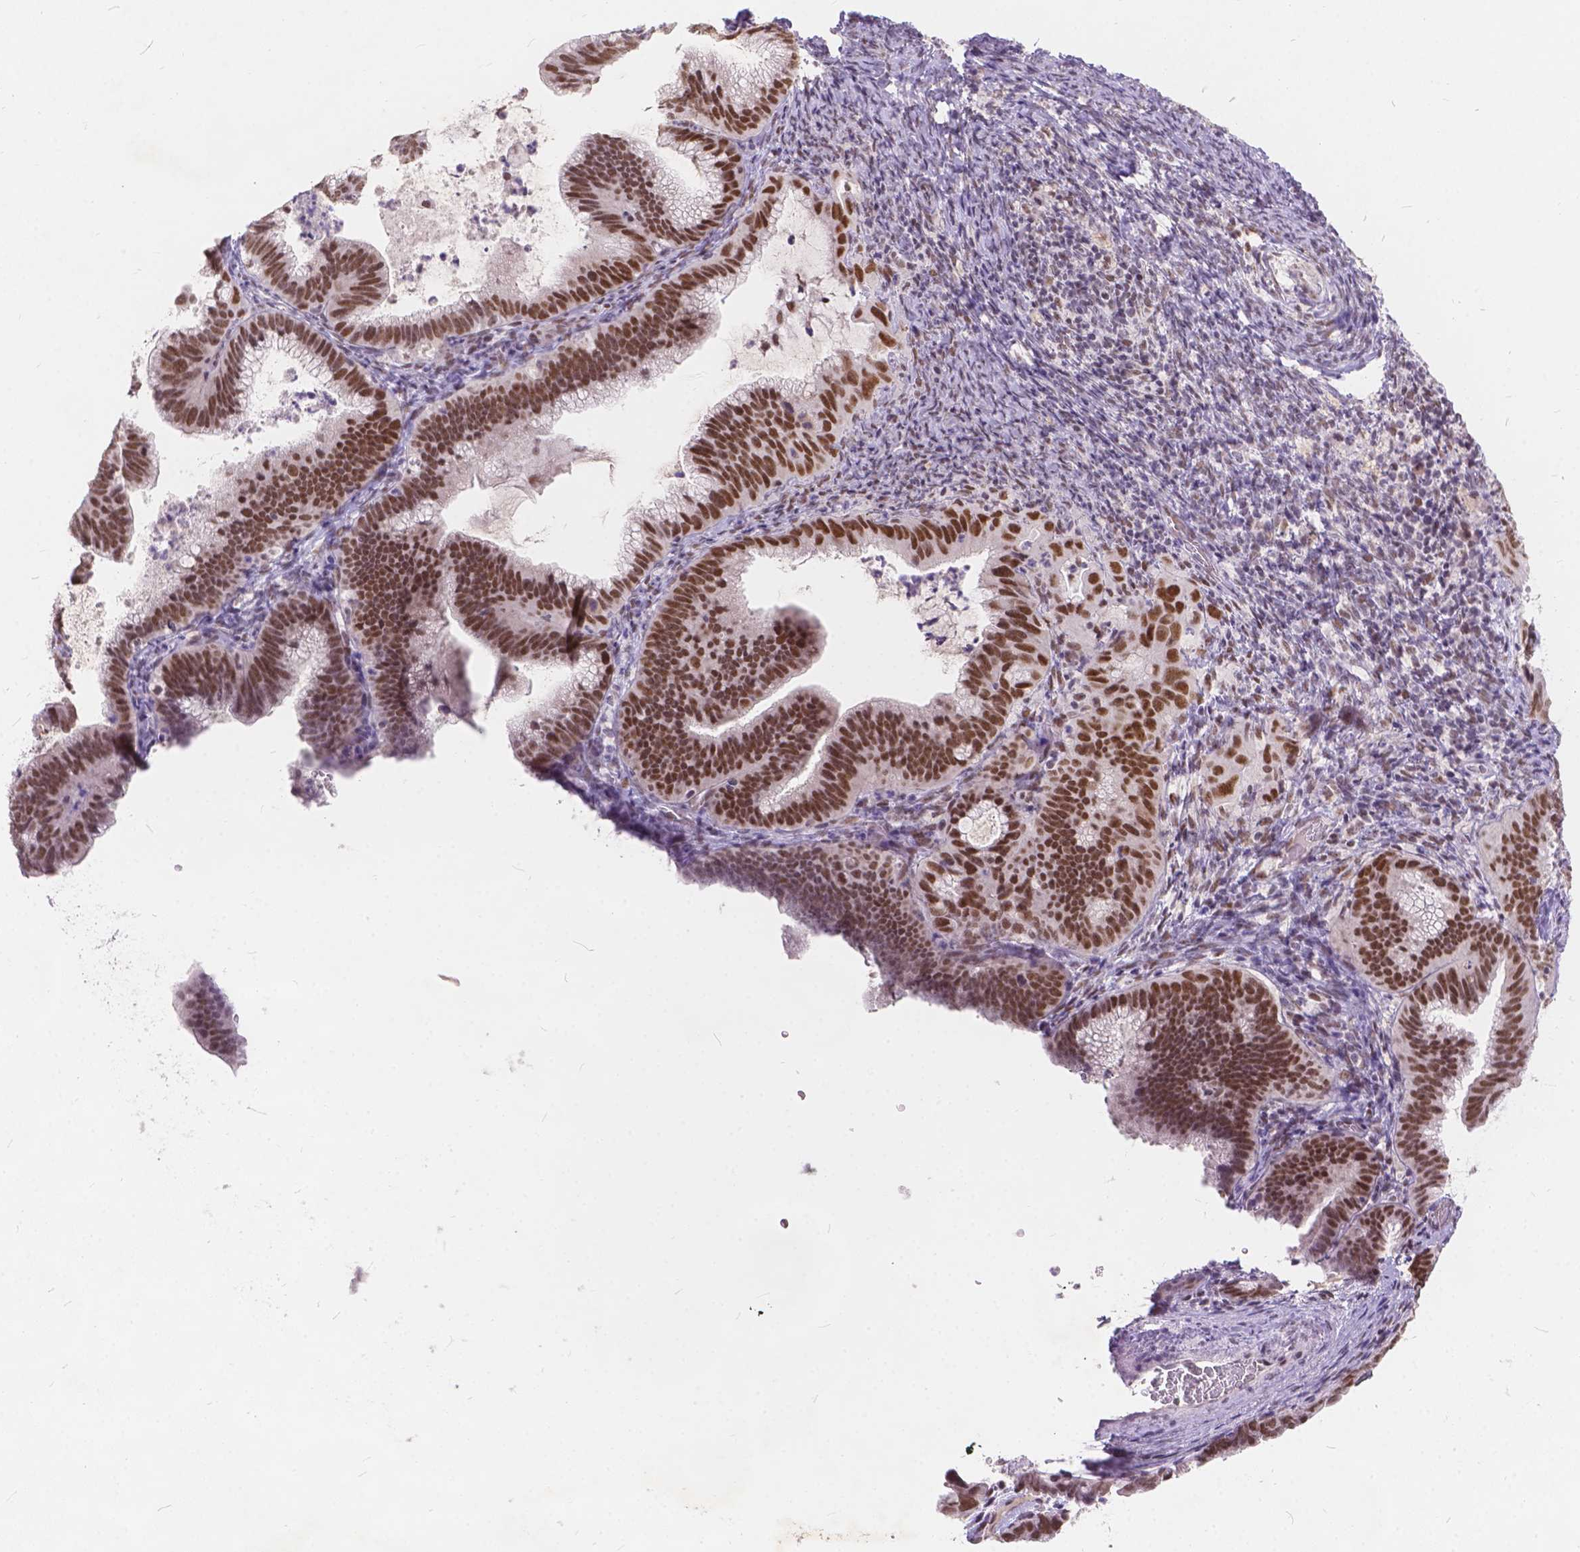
{"staining": {"intensity": "moderate", "quantity": ">75%", "location": "nuclear"}, "tissue": "cervical cancer", "cell_type": "Tumor cells", "image_type": "cancer", "snomed": [{"axis": "morphology", "description": "Adenocarcinoma, NOS"}, {"axis": "topography", "description": "Cervix"}], "caption": "Tumor cells demonstrate moderate nuclear positivity in approximately >75% of cells in cervical adenocarcinoma. Immunohistochemistry (ihc) stains the protein of interest in brown and the nuclei are stained blue.", "gene": "FAM53A", "patient": {"sex": "female", "age": 61}}